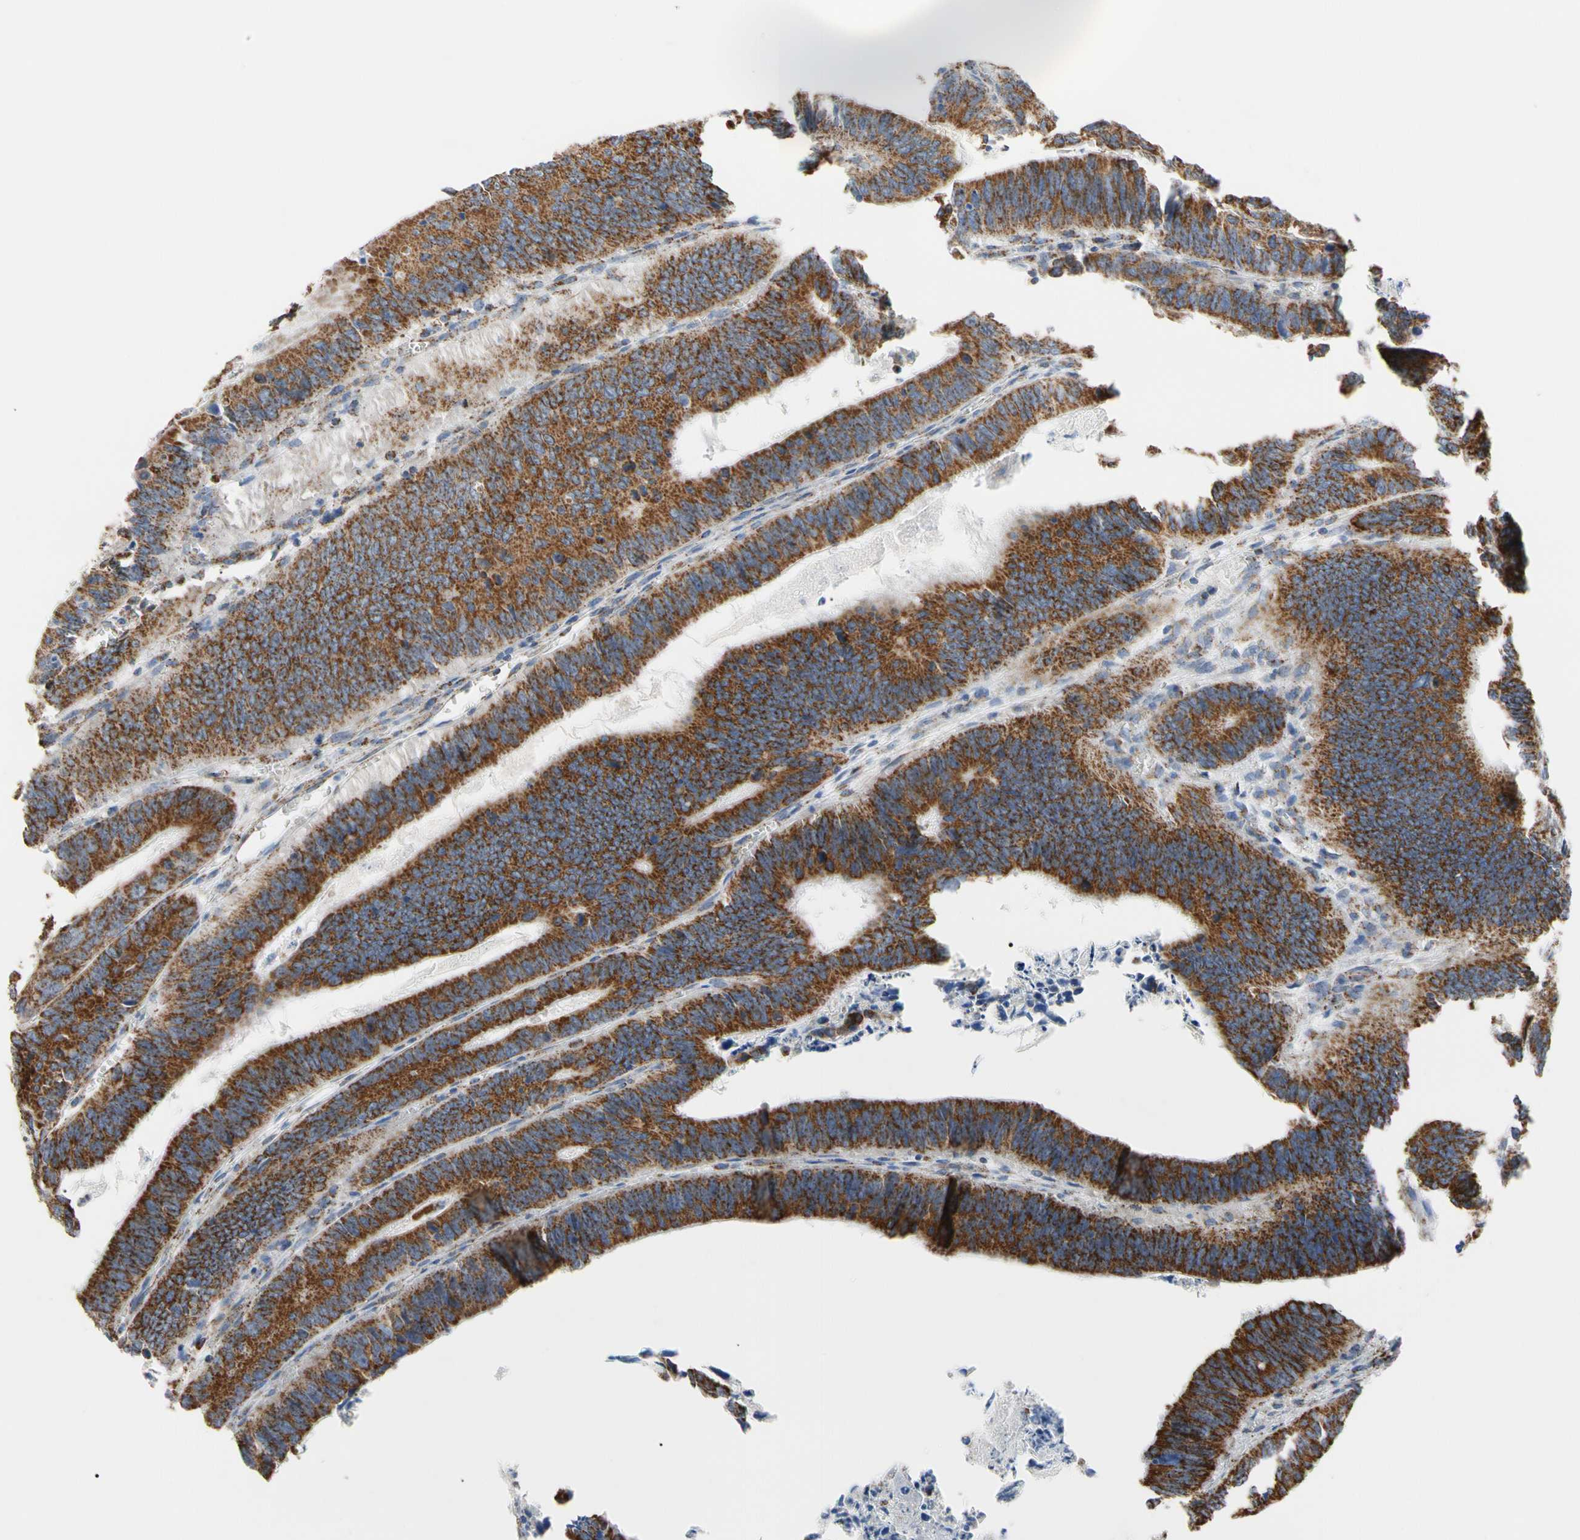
{"staining": {"intensity": "strong", "quantity": ">75%", "location": "cytoplasmic/membranous"}, "tissue": "colorectal cancer", "cell_type": "Tumor cells", "image_type": "cancer", "snomed": [{"axis": "morphology", "description": "Adenocarcinoma, NOS"}, {"axis": "topography", "description": "Colon"}], "caption": "This image displays immunohistochemistry (IHC) staining of human colorectal cancer (adenocarcinoma), with high strong cytoplasmic/membranous positivity in about >75% of tumor cells.", "gene": "FAM110B", "patient": {"sex": "male", "age": 72}}